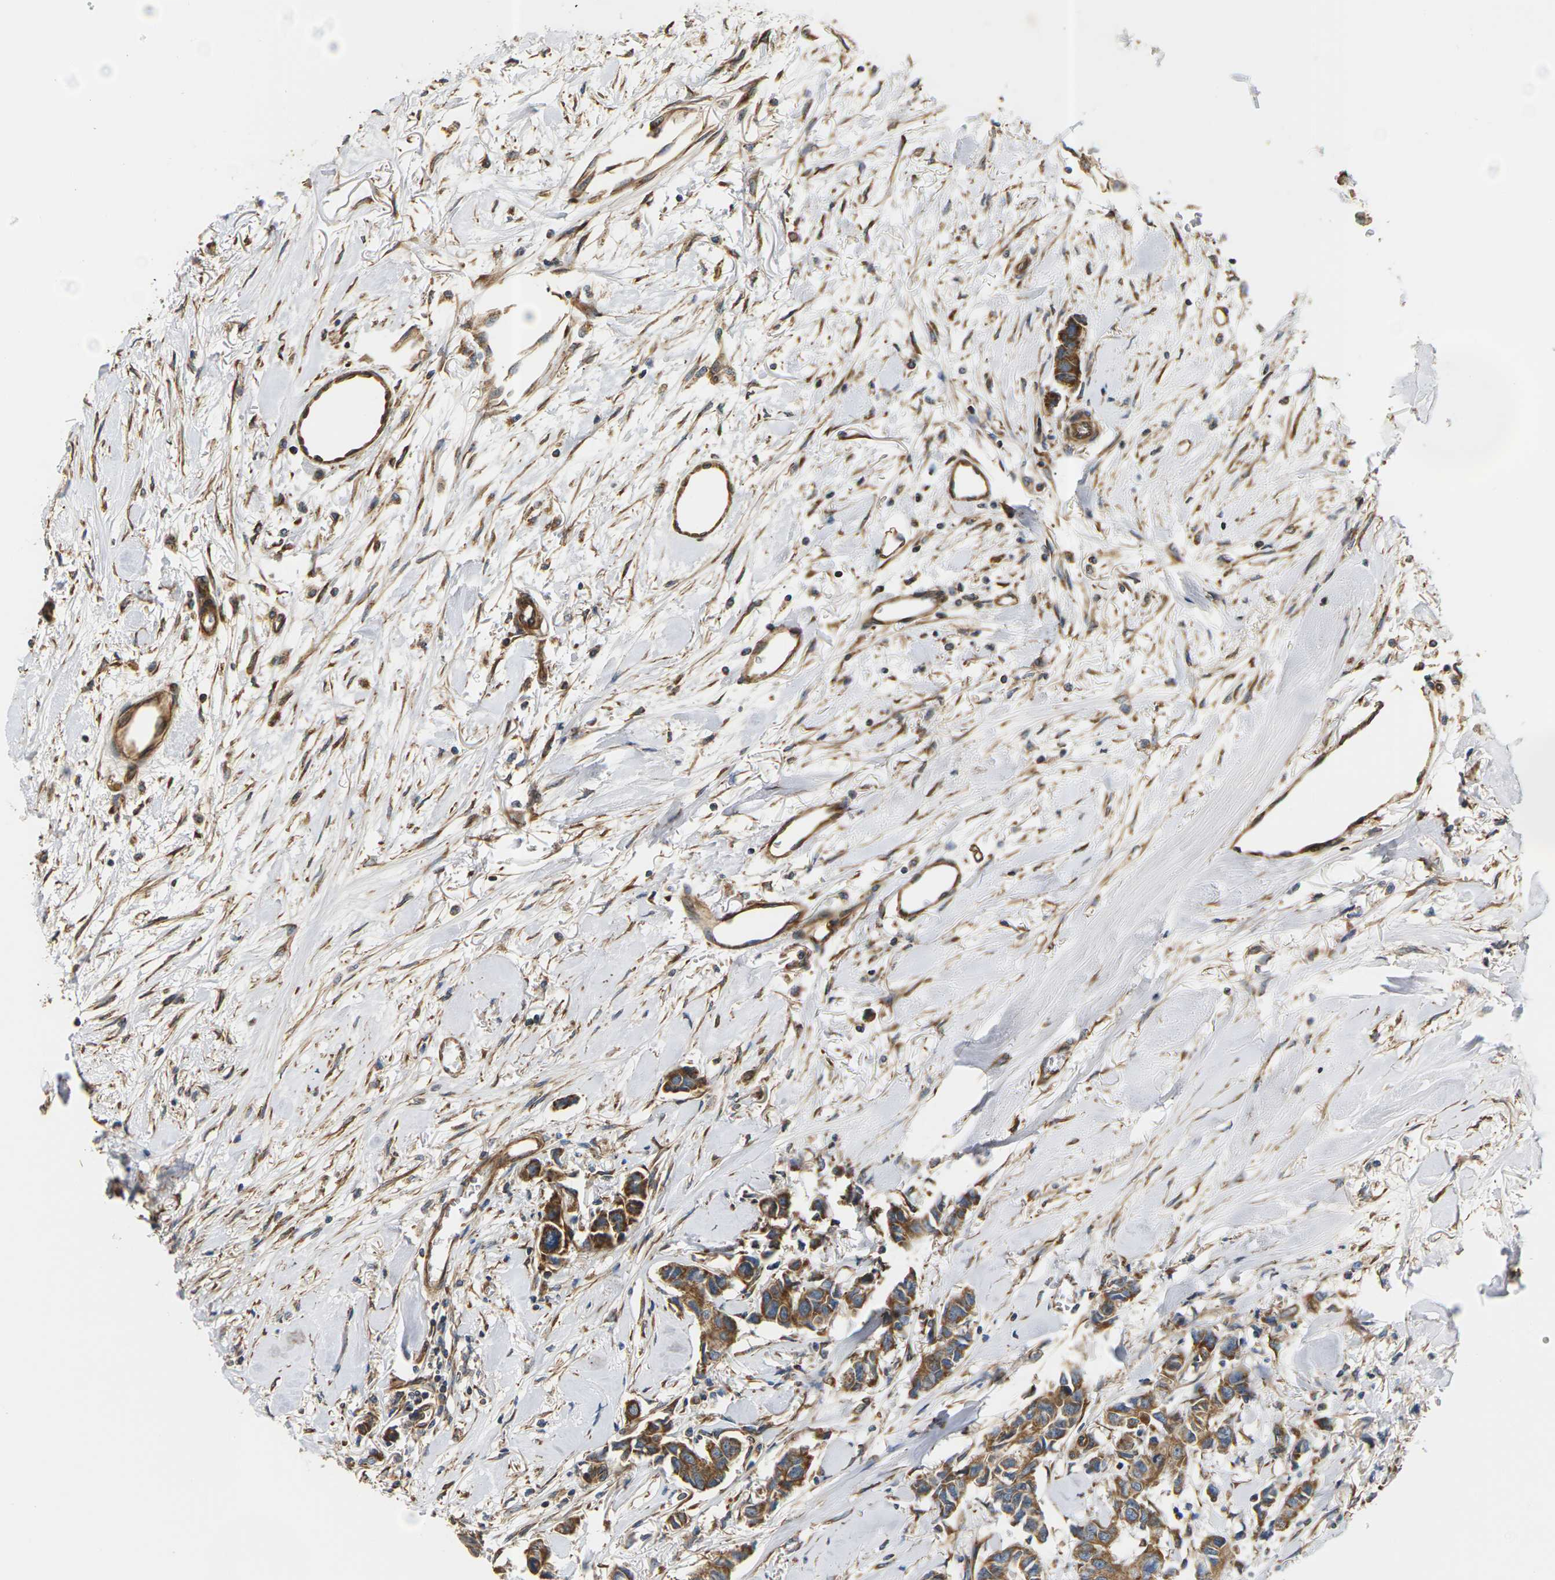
{"staining": {"intensity": "strong", "quantity": ">75%", "location": "cytoplasmic/membranous"}, "tissue": "breast cancer", "cell_type": "Tumor cells", "image_type": "cancer", "snomed": [{"axis": "morphology", "description": "Duct carcinoma"}, {"axis": "topography", "description": "Breast"}], "caption": "Immunohistochemical staining of infiltrating ductal carcinoma (breast) demonstrates high levels of strong cytoplasmic/membranous expression in about >75% of tumor cells.", "gene": "PCDHB4", "patient": {"sex": "female", "age": 80}}